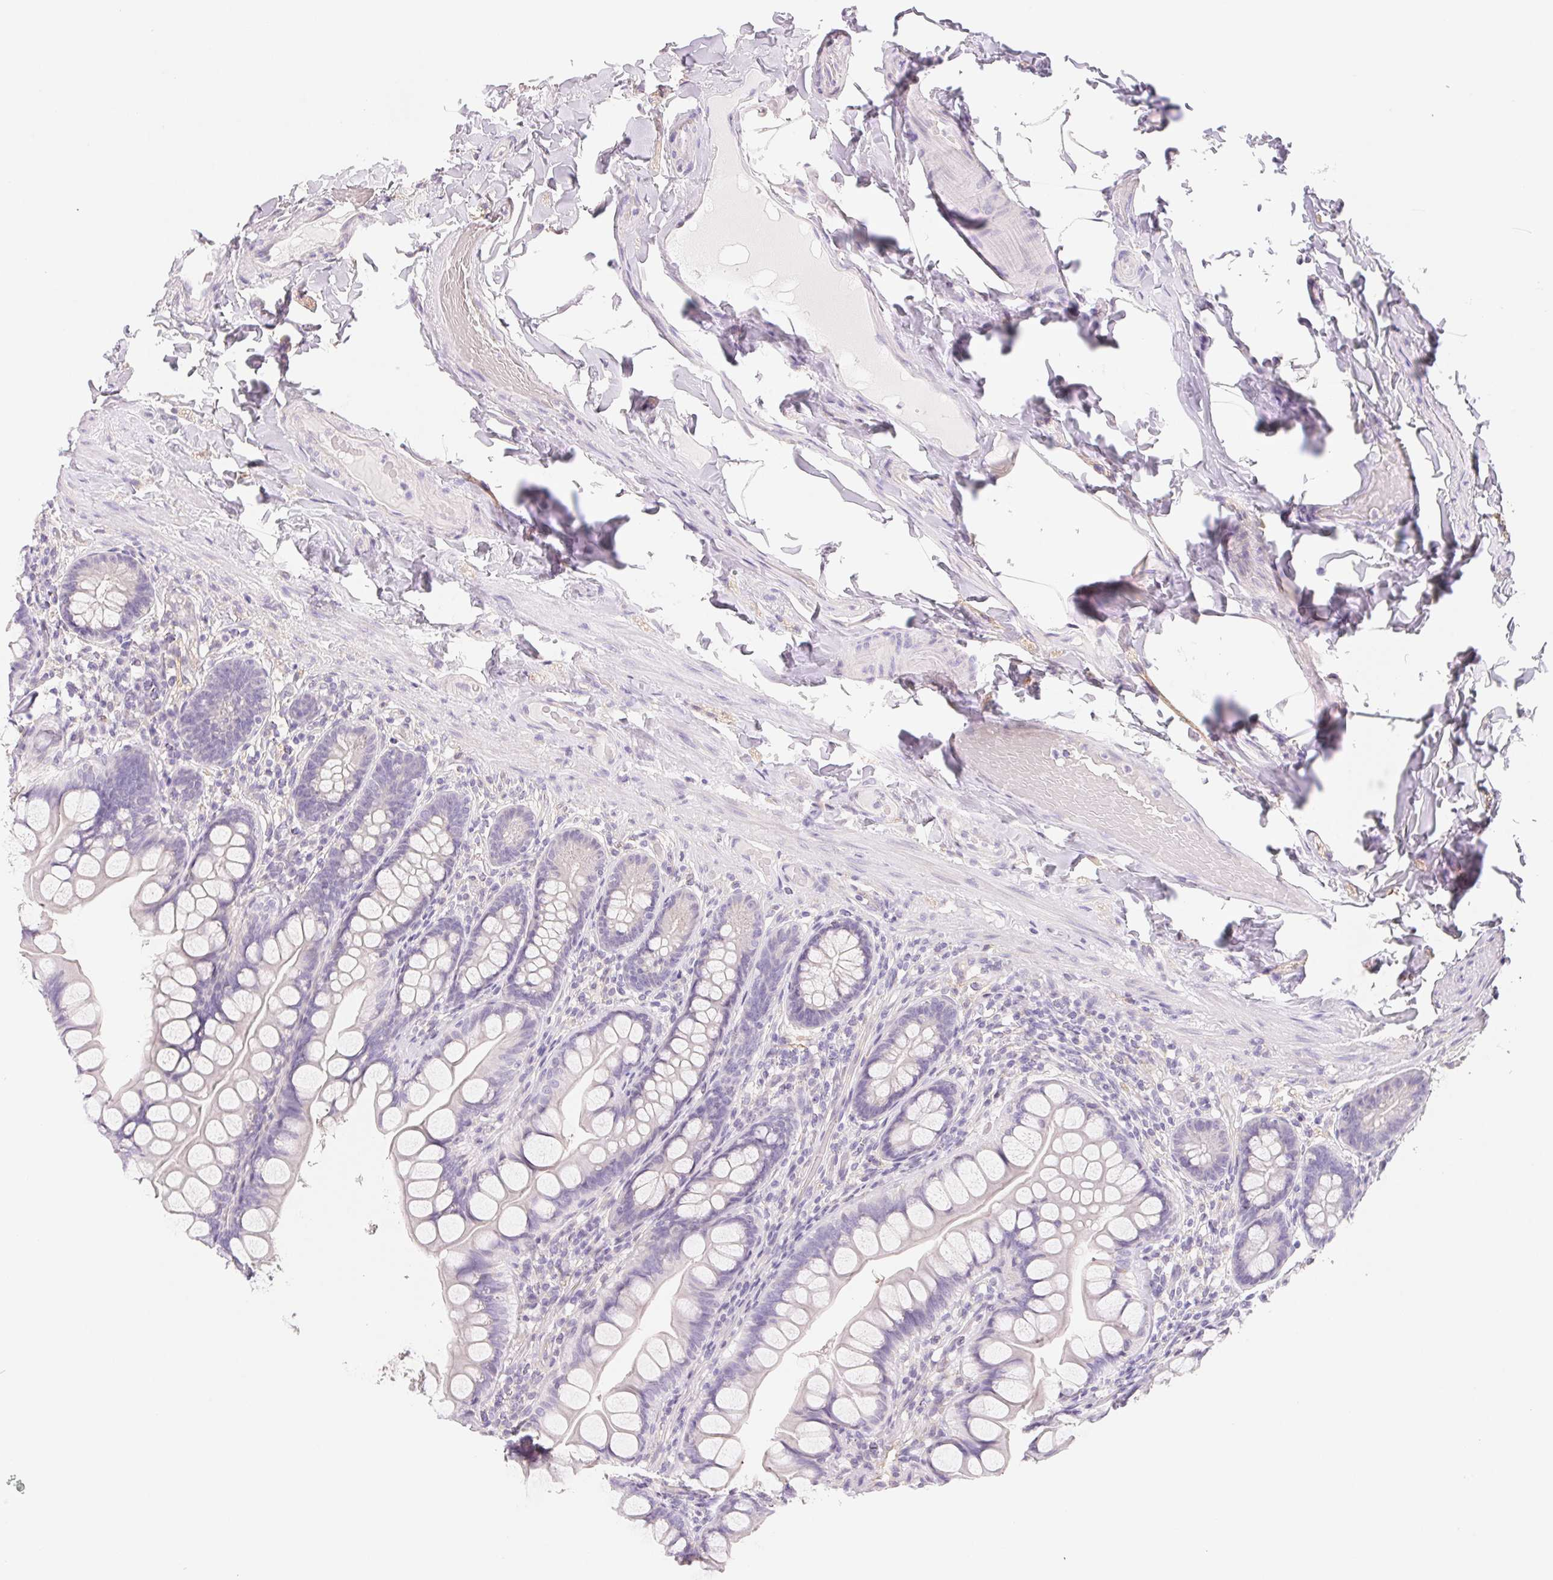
{"staining": {"intensity": "negative", "quantity": "none", "location": "none"}, "tissue": "small intestine", "cell_type": "Glandular cells", "image_type": "normal", "snomed": [{"axis": "morphology", "description": "Normal tissue, NOS"}, {"axis": "topography", "description": "Small intestine"}], "caption": "This is a photomicrograph of immunohistochemistry (IHC) staining of benign small intestine, which shows no expression in glandular cells.", "gene": "CTNND2", "patient": {"sex": "male", "age": 70}}